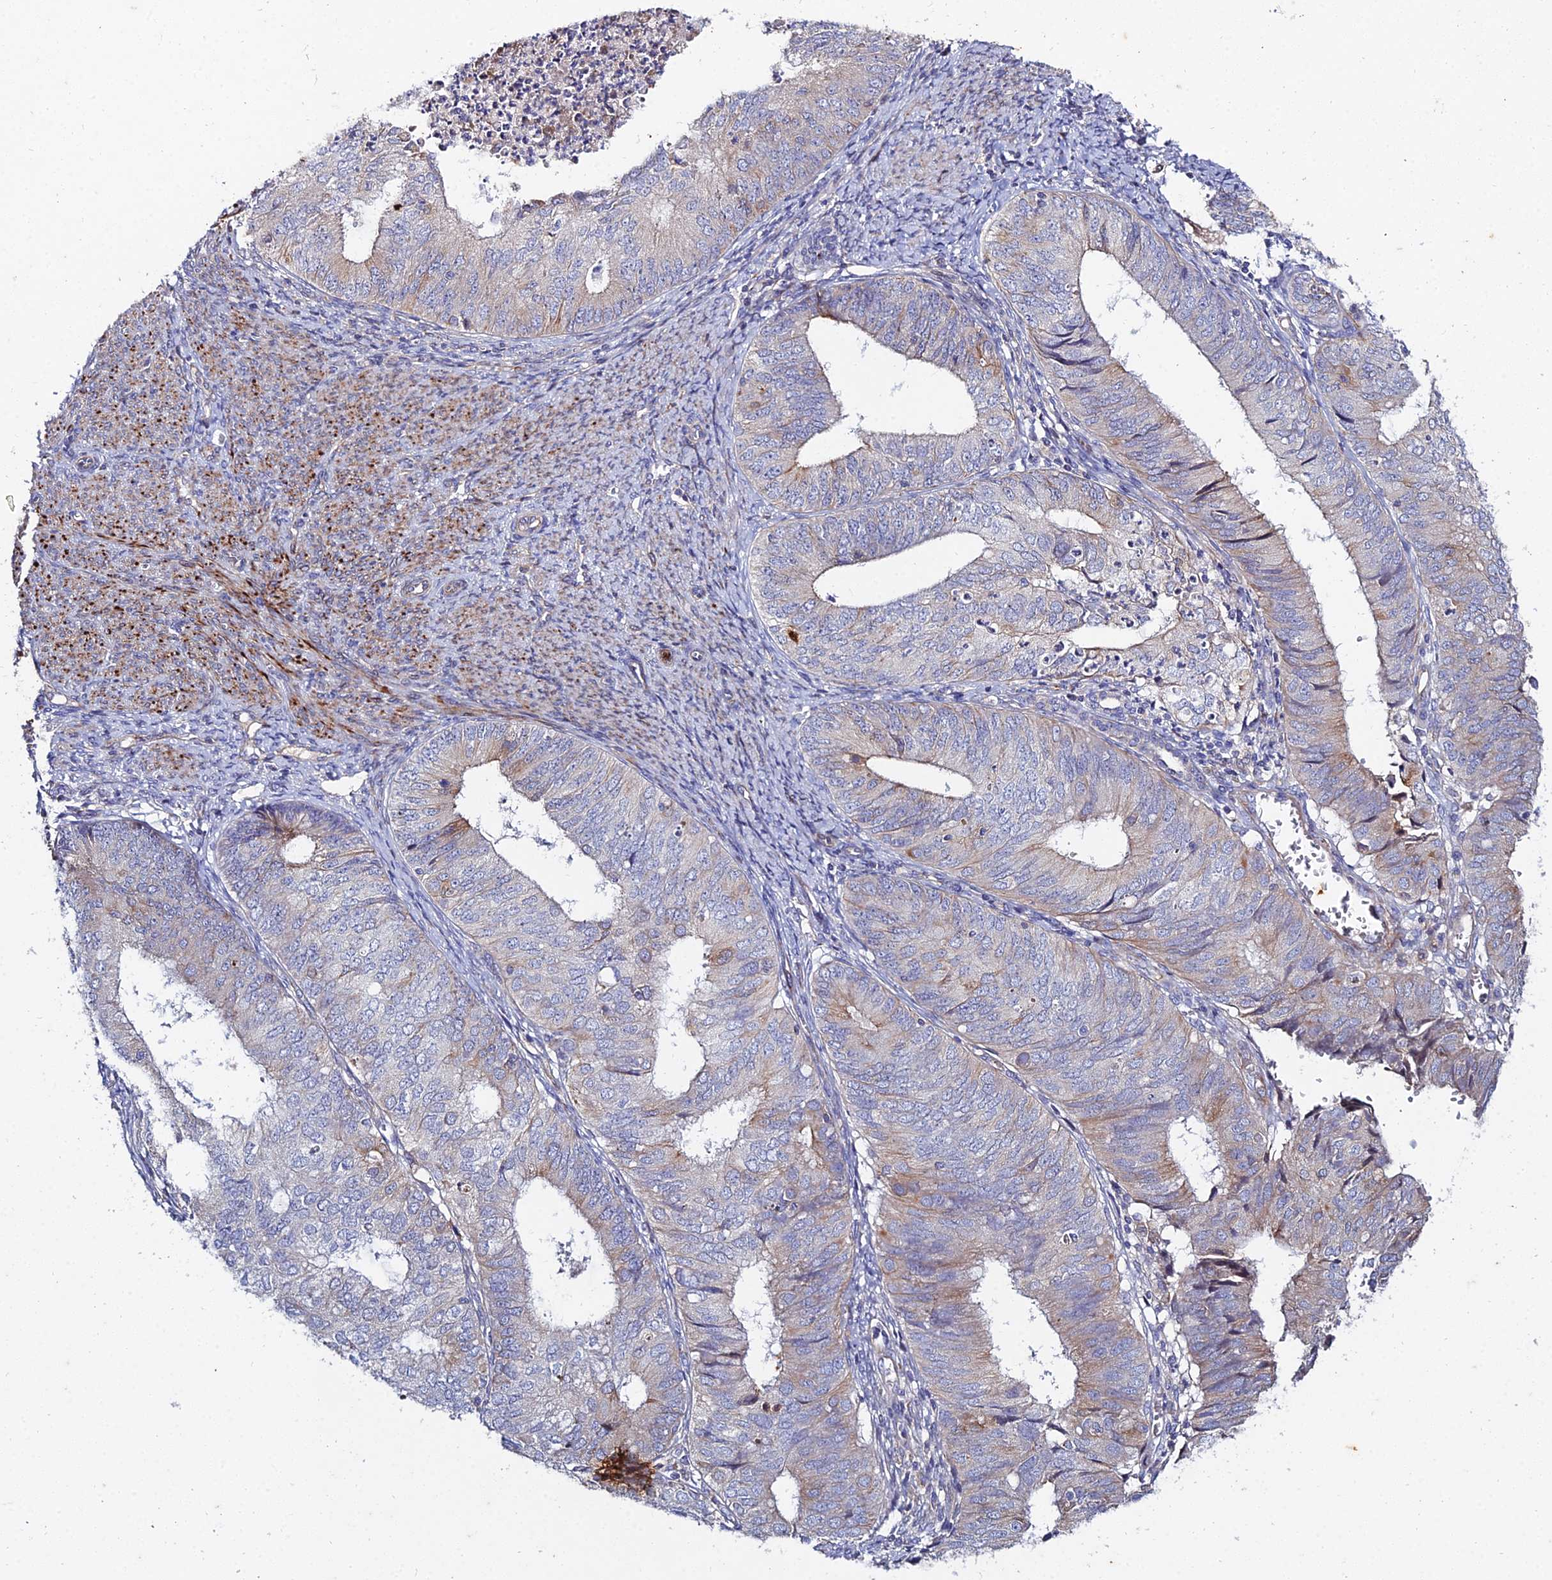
{"staining": {"intensity": "moderate", "quantity": "<25%", "location": "cytoplasmic/membranous"}, "tissue": "endometrial cancer", "cell_type": "Tumor cells", "image_type": "cancer", "snomed": [{"axis": "morphology", "description": "Adenocarcinoma, NOS"}, {"axis": "topography", "description": "Endometrium"}], "caption": "Protein expression analysis of endometrial adenocarcinoma reveals moderate cytoplasmic/membranous staining in approximately <25% of tumor cells.", "gene": "ARL6IP1", "patient": {"sex": "female", "age": 68}}